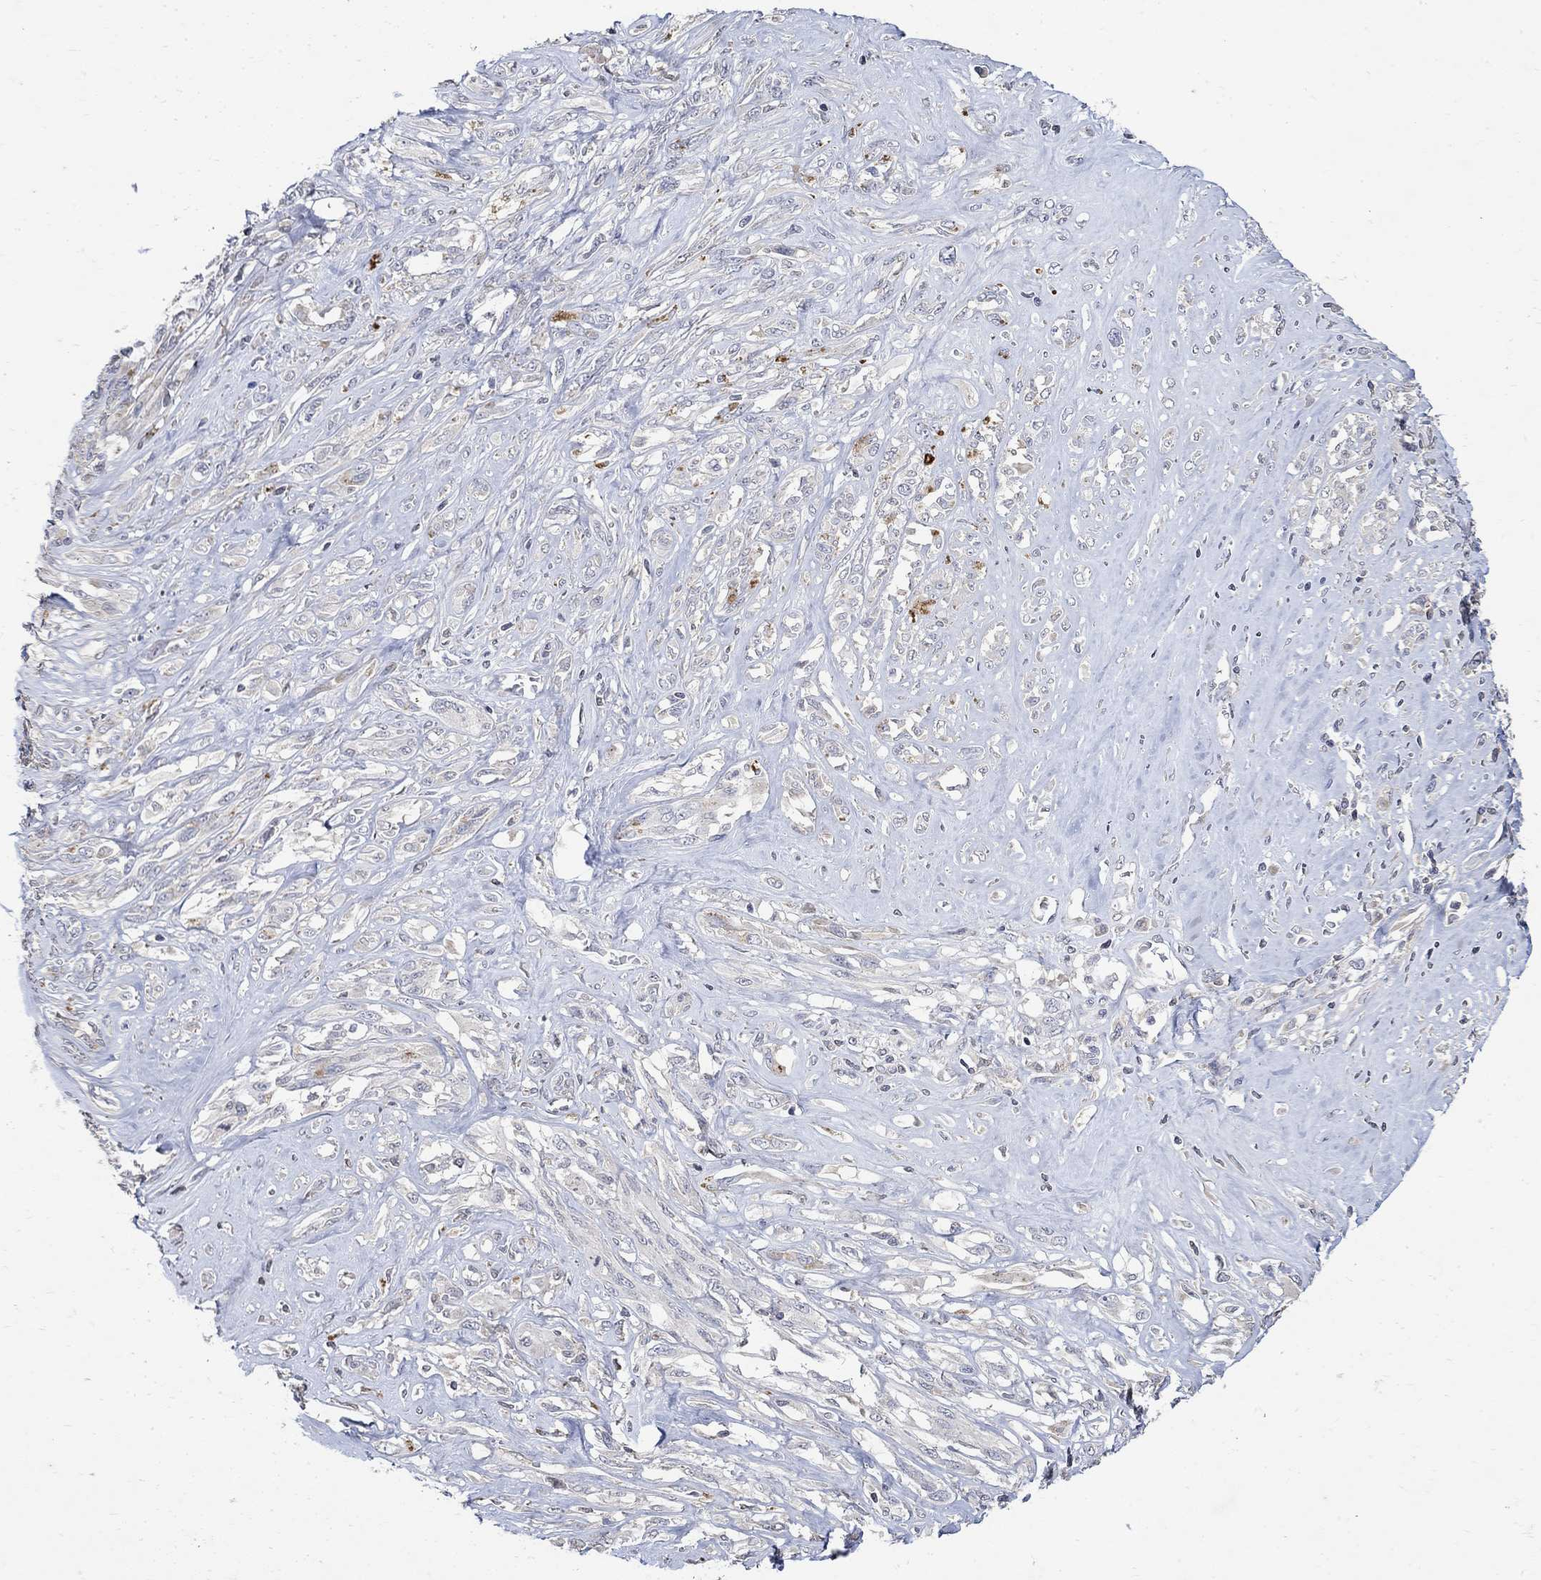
{"staining": {"intensity": "negative", "quantity": "none", "location": "none"}, "tissue": "melanoma", "cell_type": "Tumor cells", "image_type": "cancer", "snomed": [{"axis": "morphology", "description": "Malignant melanoma, NOS"}, {"axis": "topography", "description": "Skin"}], "caption": "A photomicrograph of human melanoma is negative for staining in tumor cells.", "gene": "TMEM169", "patient": {"sex": "female", "age": 91}}